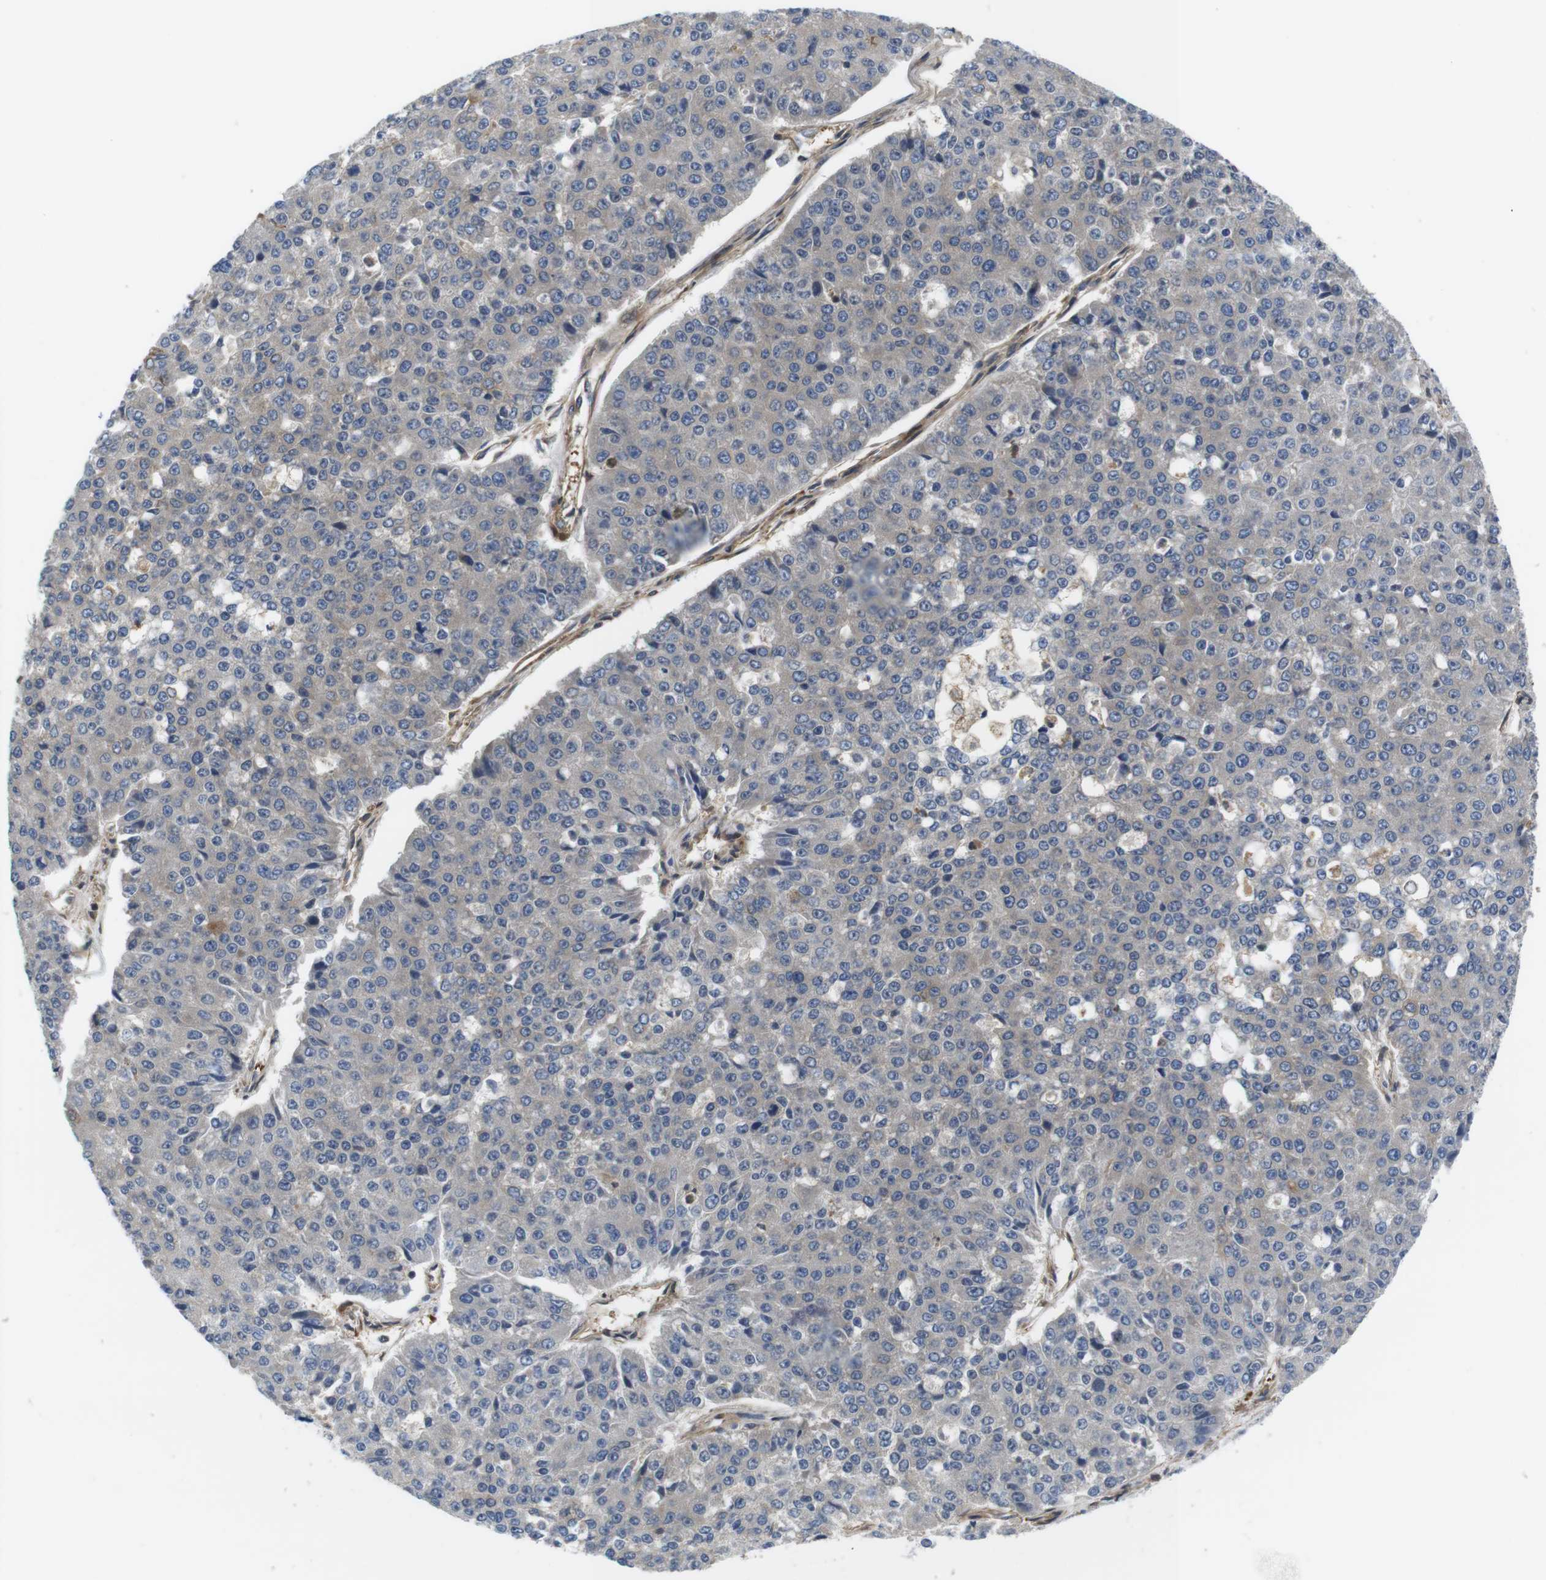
{"staining": {"intensity": "weak", "quantity": "25%-75%", "location": "cytoplasmic/membranous"}, "tissue": "pancreatic cancer", "cell_type": "Tumor cells", "image_type": "cancer", "snomed": [{"axis": "morphology", "description": "Adenocarcinoma, NOS"}, {"axis": "topography", "description": "Pancreas"}], "caption": "IHC of pancreatic cancer (adenocarcinoma) demonstrates low levels of weak cytoplasmic/membranous expression in approximately 25%-75% of tumor cells.", "gene": "HERPUD2", "patient": {"sex": "male", "age": 50}}